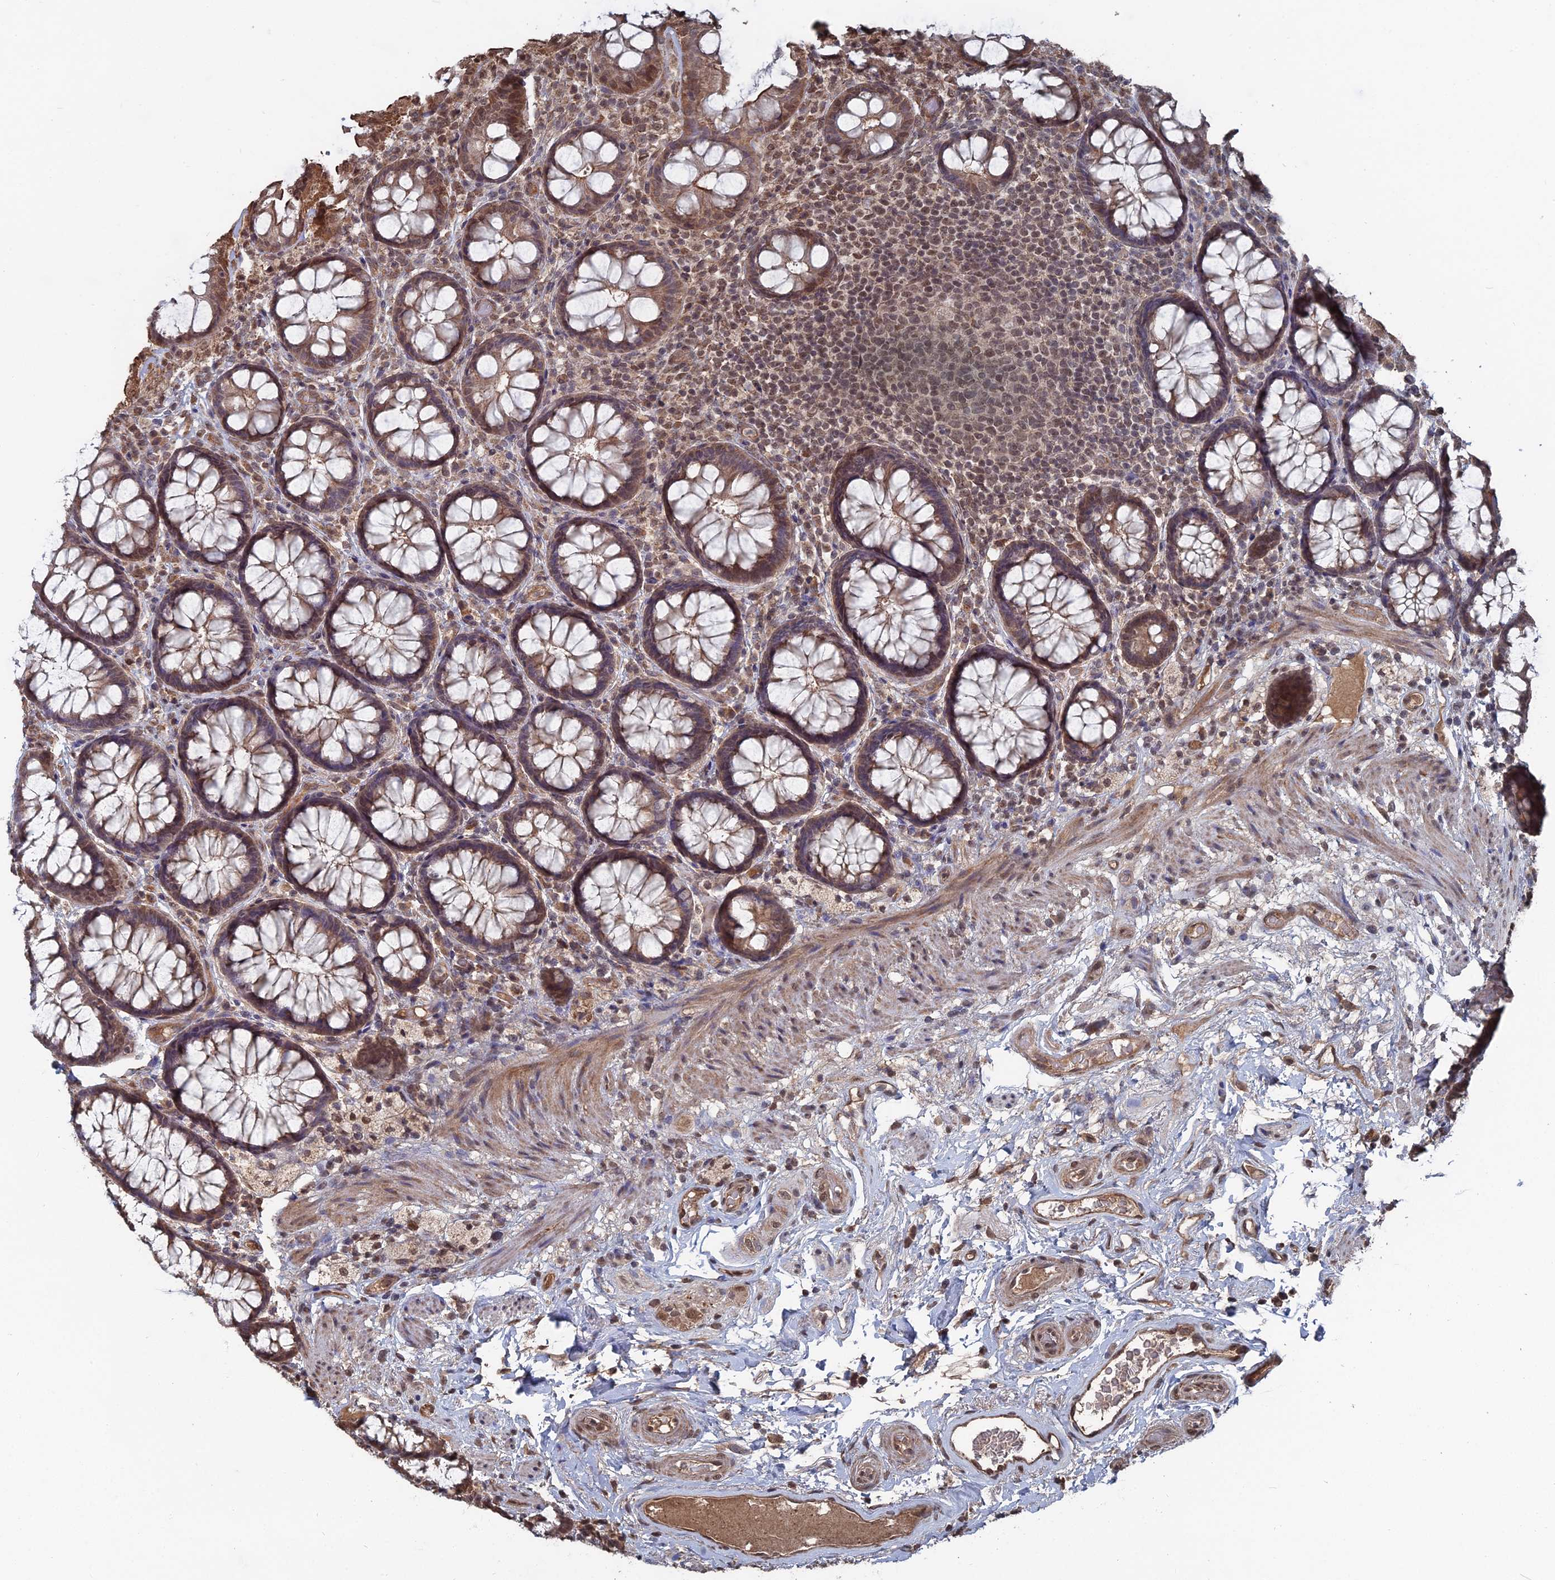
{"staining": {"intensity": "moderate", "quantity": ">75%", "location": "cytoplasmic/membranous,nuclear"}, "tissue": "rectum", "cell_type": "Glandular cells", "image_type": "normal", "snomed": [{"axis": "morphology", "description": "Normal tissue, NOS"}, {"axis": "topography", "description": "Rectum"}], "caption": "Immunohistochemistry (IHC) staining of normal rectum, which demonstrates medium levels of moderate cytoplasmic/membranous,nuclear expression in about >75% of glandular cells indicating moderate cytoplasmic/membranous,nuclear protein staining. The staining was performed using DAB (3,3'-diaminobenzidine) (brown) for protein detection and nuclei were counterstained in hematoxylin (blue).", "gene": "CCNP", "patient": {"sex": "male", "age": 83}}